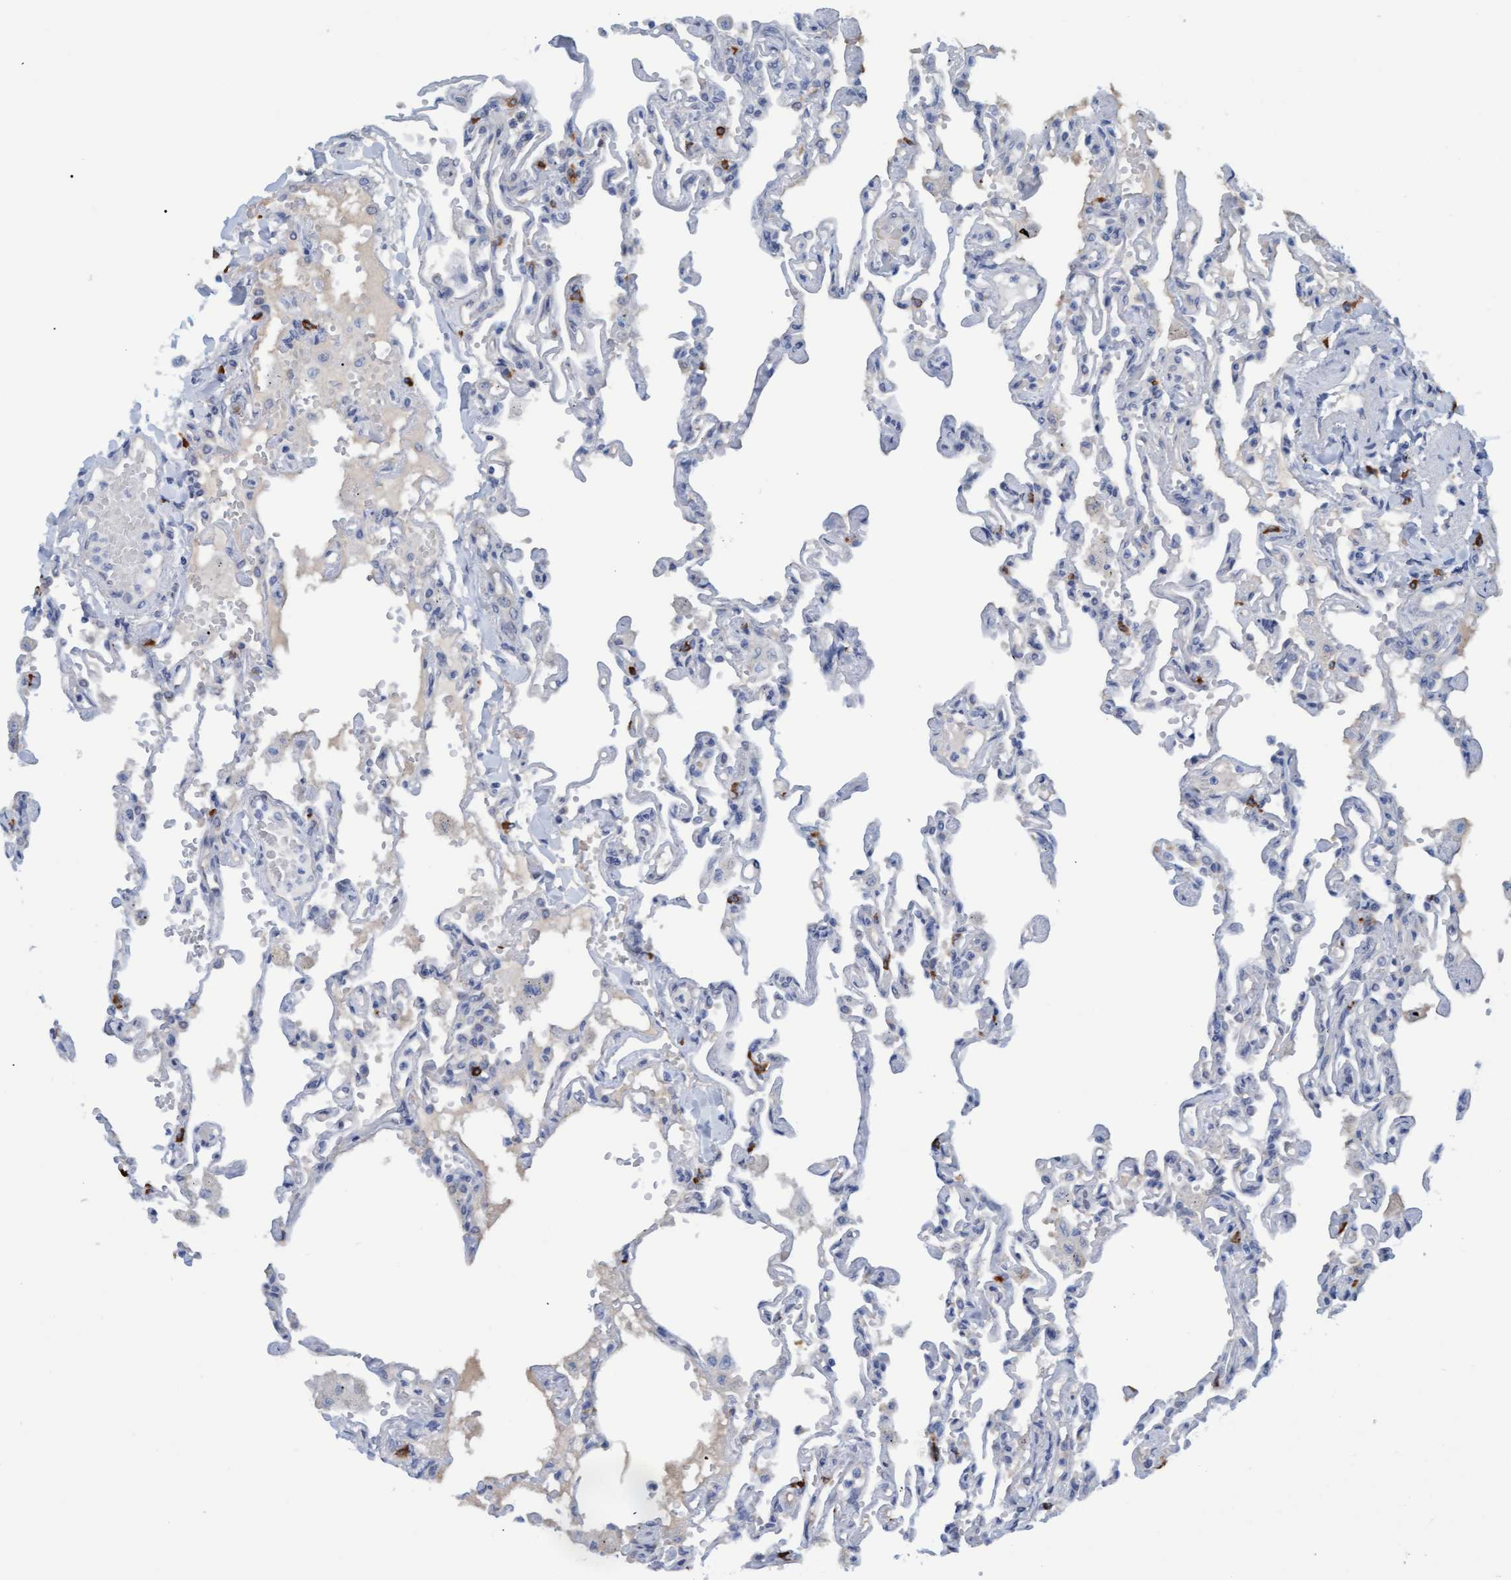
{"staining": {"intensity": "negative", "quantity": "none", "location": "none"}, "tissue": "lung", "cell_type": "Alveolar cells", "image_type": "normal", "snomed": [{"axis": "morphology", "description": "Normal tissue, NOS"}, {"axis": "topography", "description": "Lung"}], "caption": "DAB immunohistochemical staining of unremarkable lung reveals no significant positivity in alveolar cells.", "gene": "STXBP1", "patient": {"sex": "male", "age": 21}}